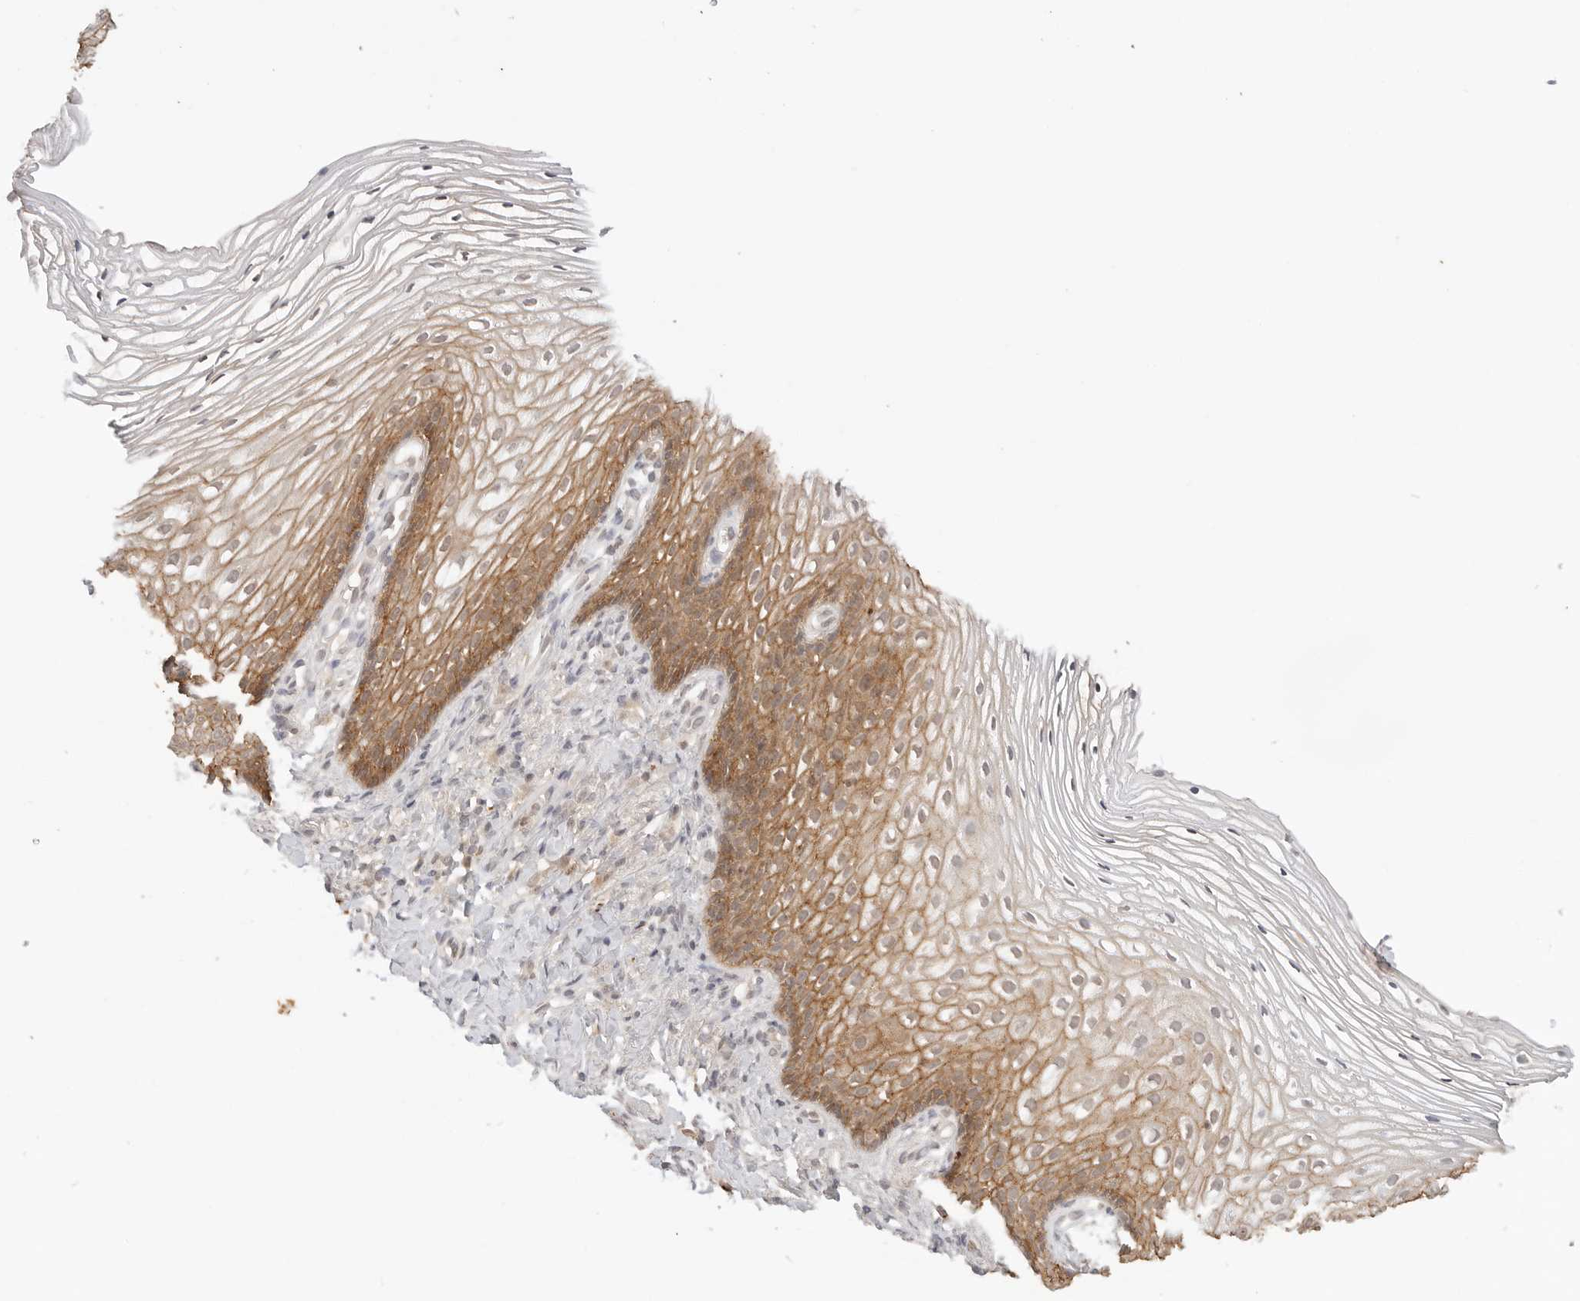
{"staining": {"intensity": "moderate", "quantity": ">75%", "location": "cytoplasmic/membranous"}, "tissue": "vagina", "cell_type": "Squamous epithelial cells", "image_type": "normal", "snomed": [{"axis": "morphology", "description": "Normal tissue, NOS"}, {"axis": "topography", "description": "Vagina"}], "caption": "The immunohistochemical stain labels moderate cytoplasmic/membranous positivity in squamous epithelial cells of unremarkable vagina. The staining was performed using DAB to visualize the protein expression in brown, while the nuclei were stained in blue with hematoxylin (Magnification: 20x).", "gene": "EPHA1", "patient": {"sex": "female", "age": 60}}